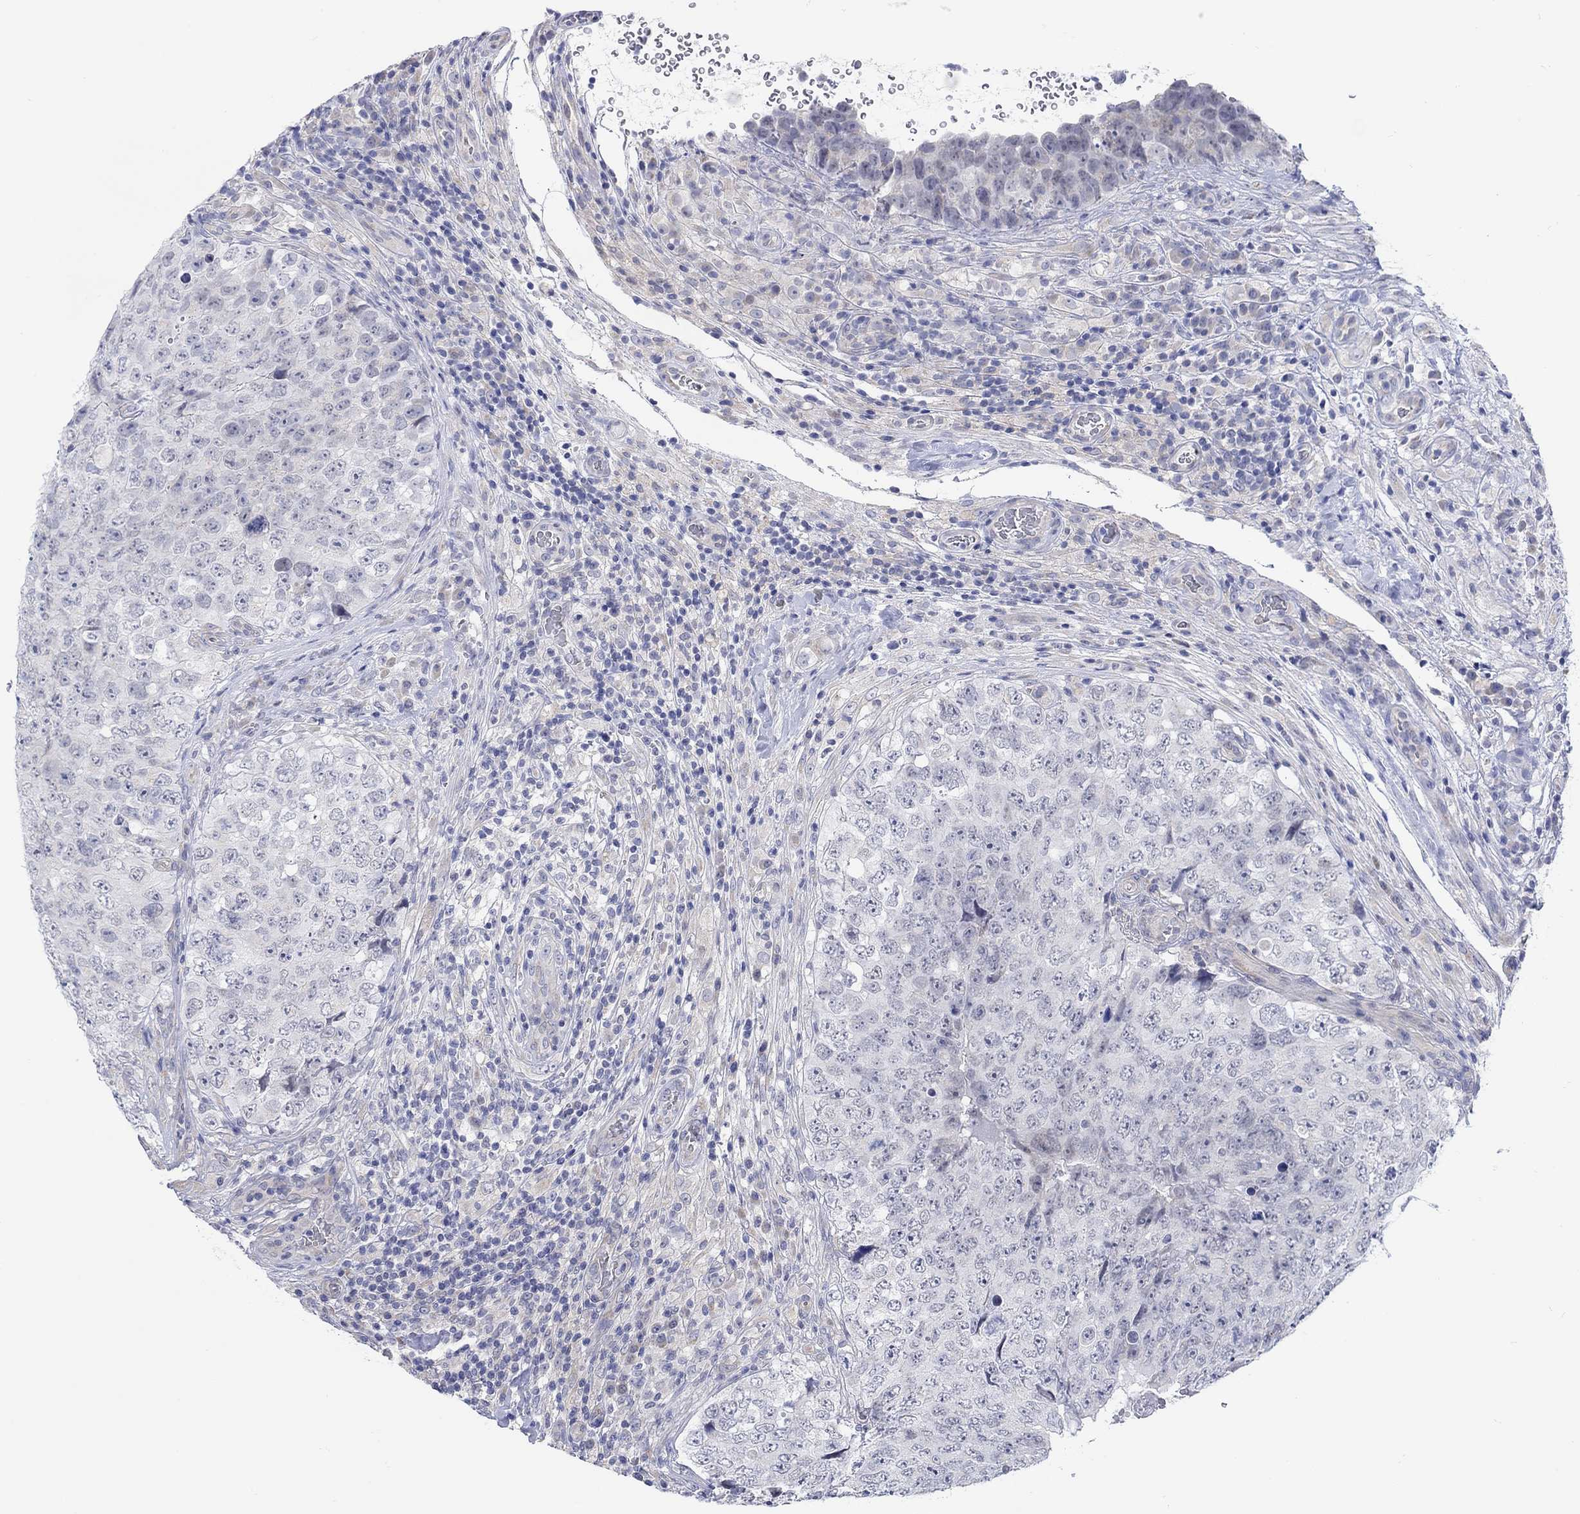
{"staining": {"intensity": "negative", "quantity": "none", "location": "none"}, "tissue": "testis cancer", "cell_type": "Tumor cells", "image_type": "cancer", "snomed": [{"axis": "morphology", "description": "Seminoma, NOS"}, {"axis": "topography", "description": "Testis"}], "caption": "Testis cancer was stained to show a protein in brown. There is no significant positivity in tumor cells. (DAB (3,3'-diaminobenzidine) immunohistochemistry (IHC) visualized using brightfield microscopy, high magnification).", "gene": "KRT222", "patient": {"sex": "male", "age": 34}}